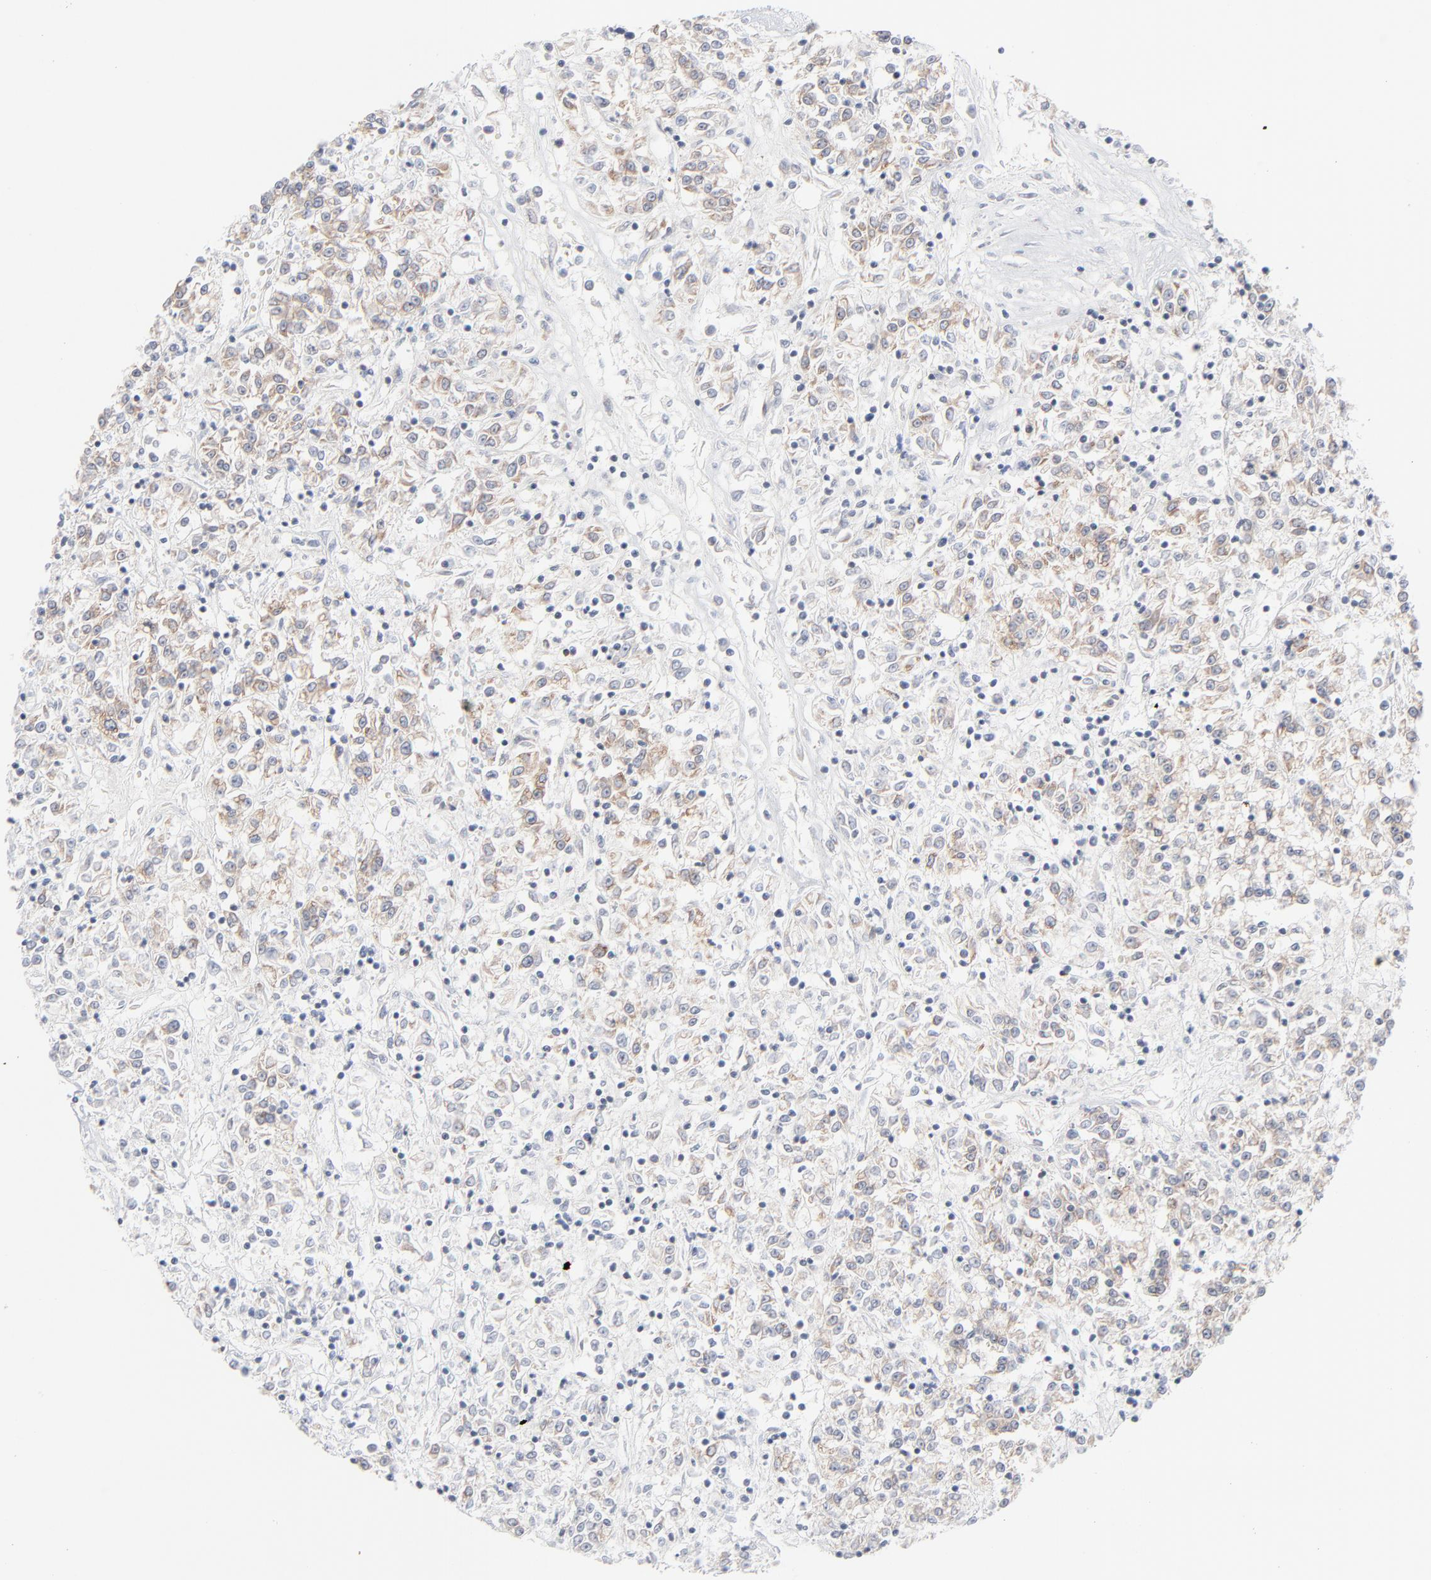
{"staining": {"intensity": "moderate", "quantity": ">75%", "location": "cytoplasmic/membranous"}, "tissue": "renal cancer", "cell_type": "Tumor cells", "image_type": "cancer", "snomed": [{"axis": "morphology", "description": "Adenocarcinoma, NOS"}, {"axis": "topography", "description": "Kidney"}], "caption": "Immunohistochemistry (IHC) (DAB) staining of adenocarcinoma (renal) reveals moderate cytoplasmic/membranous protein staining in about >75% of tumor cells.", "gene": "KDSR", "patient": {"sex": "female", "age": 76}}